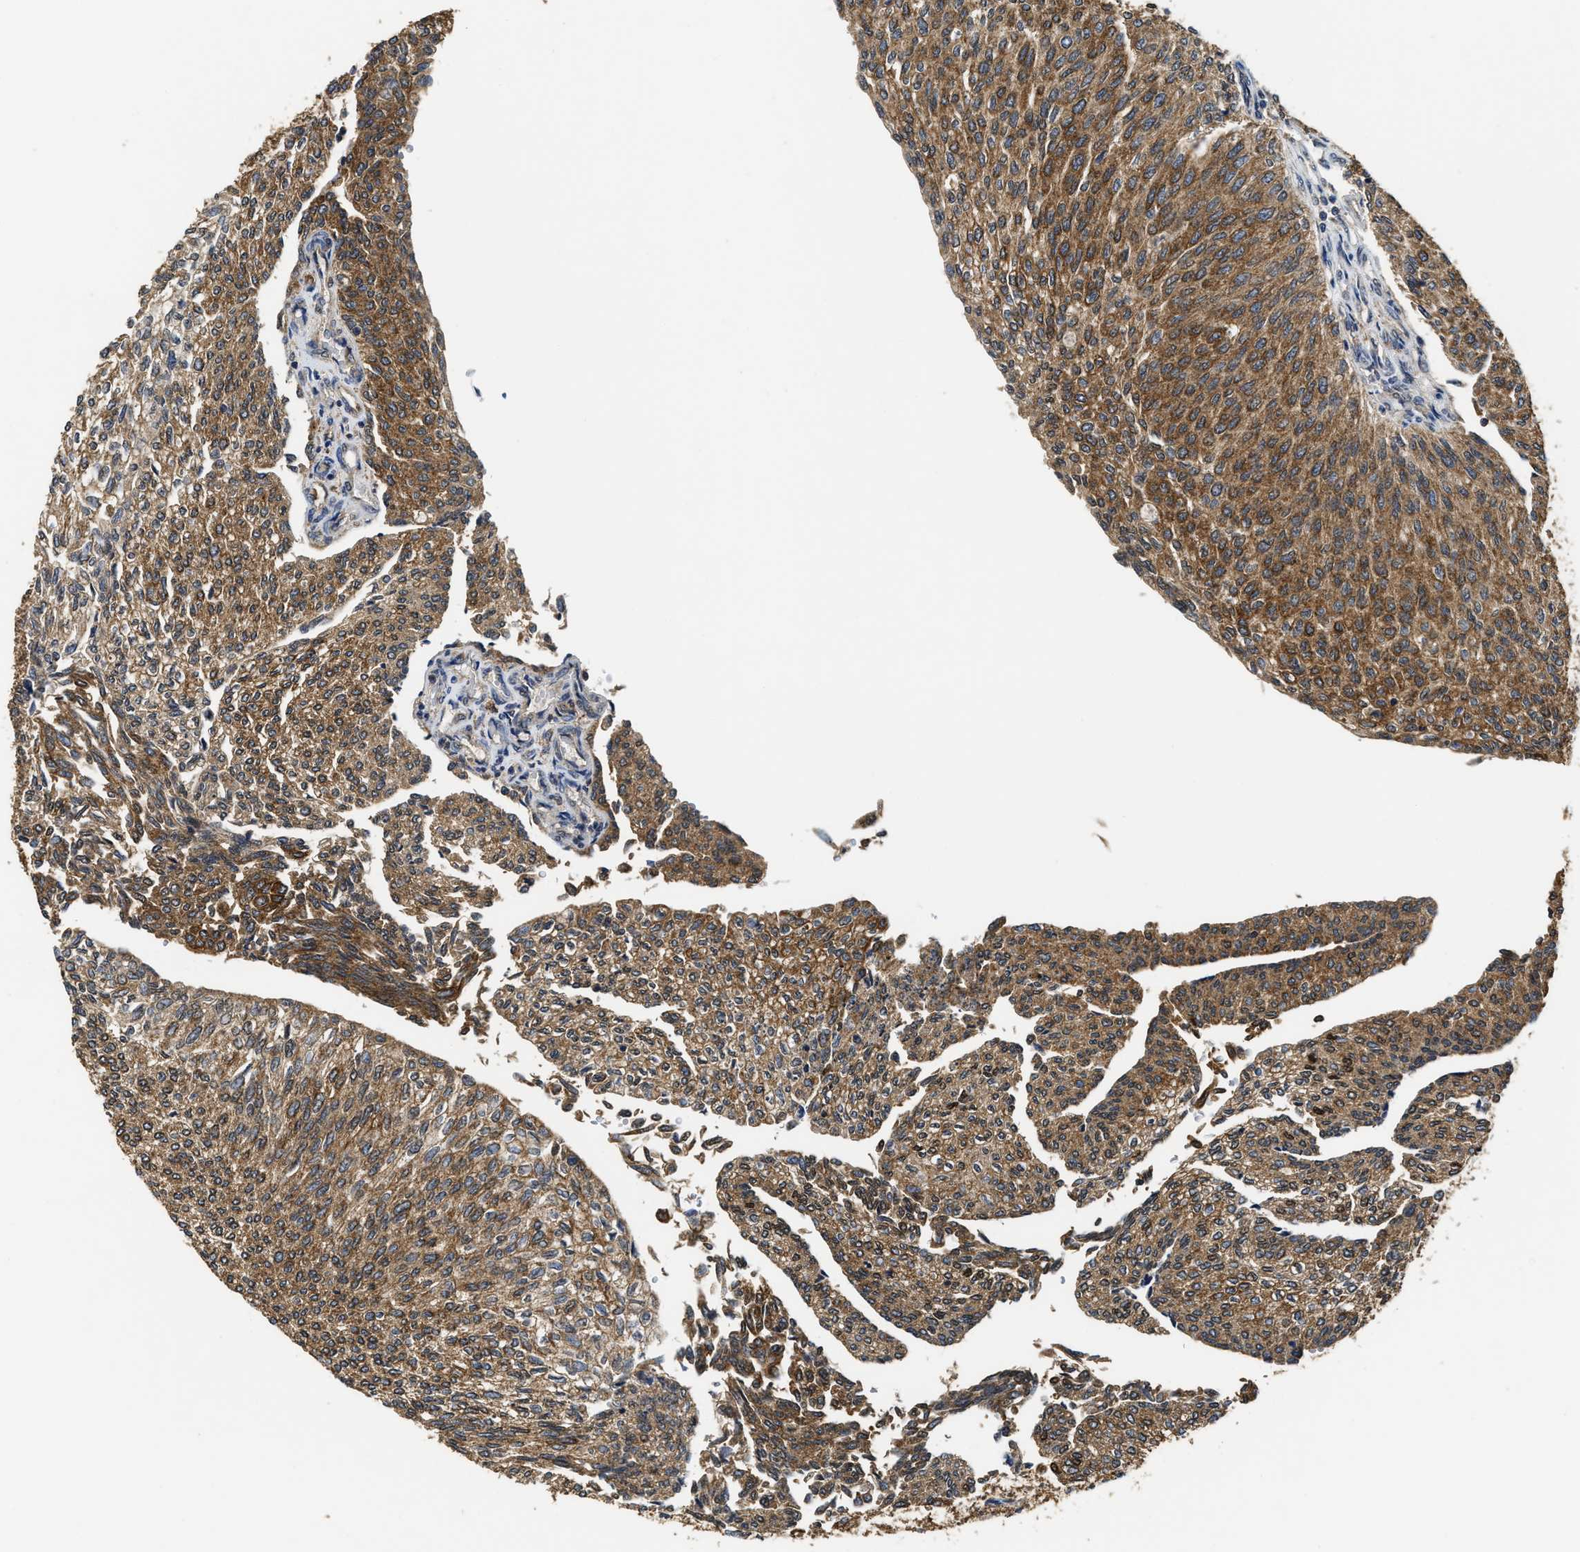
{"staining": {"intensity": "moderate", "quantity": ">75%", "location": "cytoplasmic/membranous"}, "tissue": "urothelial cancer", "cell_type": "Tumor cells", "image_type": "cancer", "snomed": [{"axis": "morphology", "description": "Urothelial carcinoma, Low grade"}, {"axis": "topography", "description": "Urinary bladder"}], "caption": "Urothelial cancer was stained to show a protein in brown. There is medium levels of moderate cytoplasmic/membranous expression in approximately >75% of tumor cells.", "gene": "CTNNA1", "patient": {"sex": "female", "age": 79}}